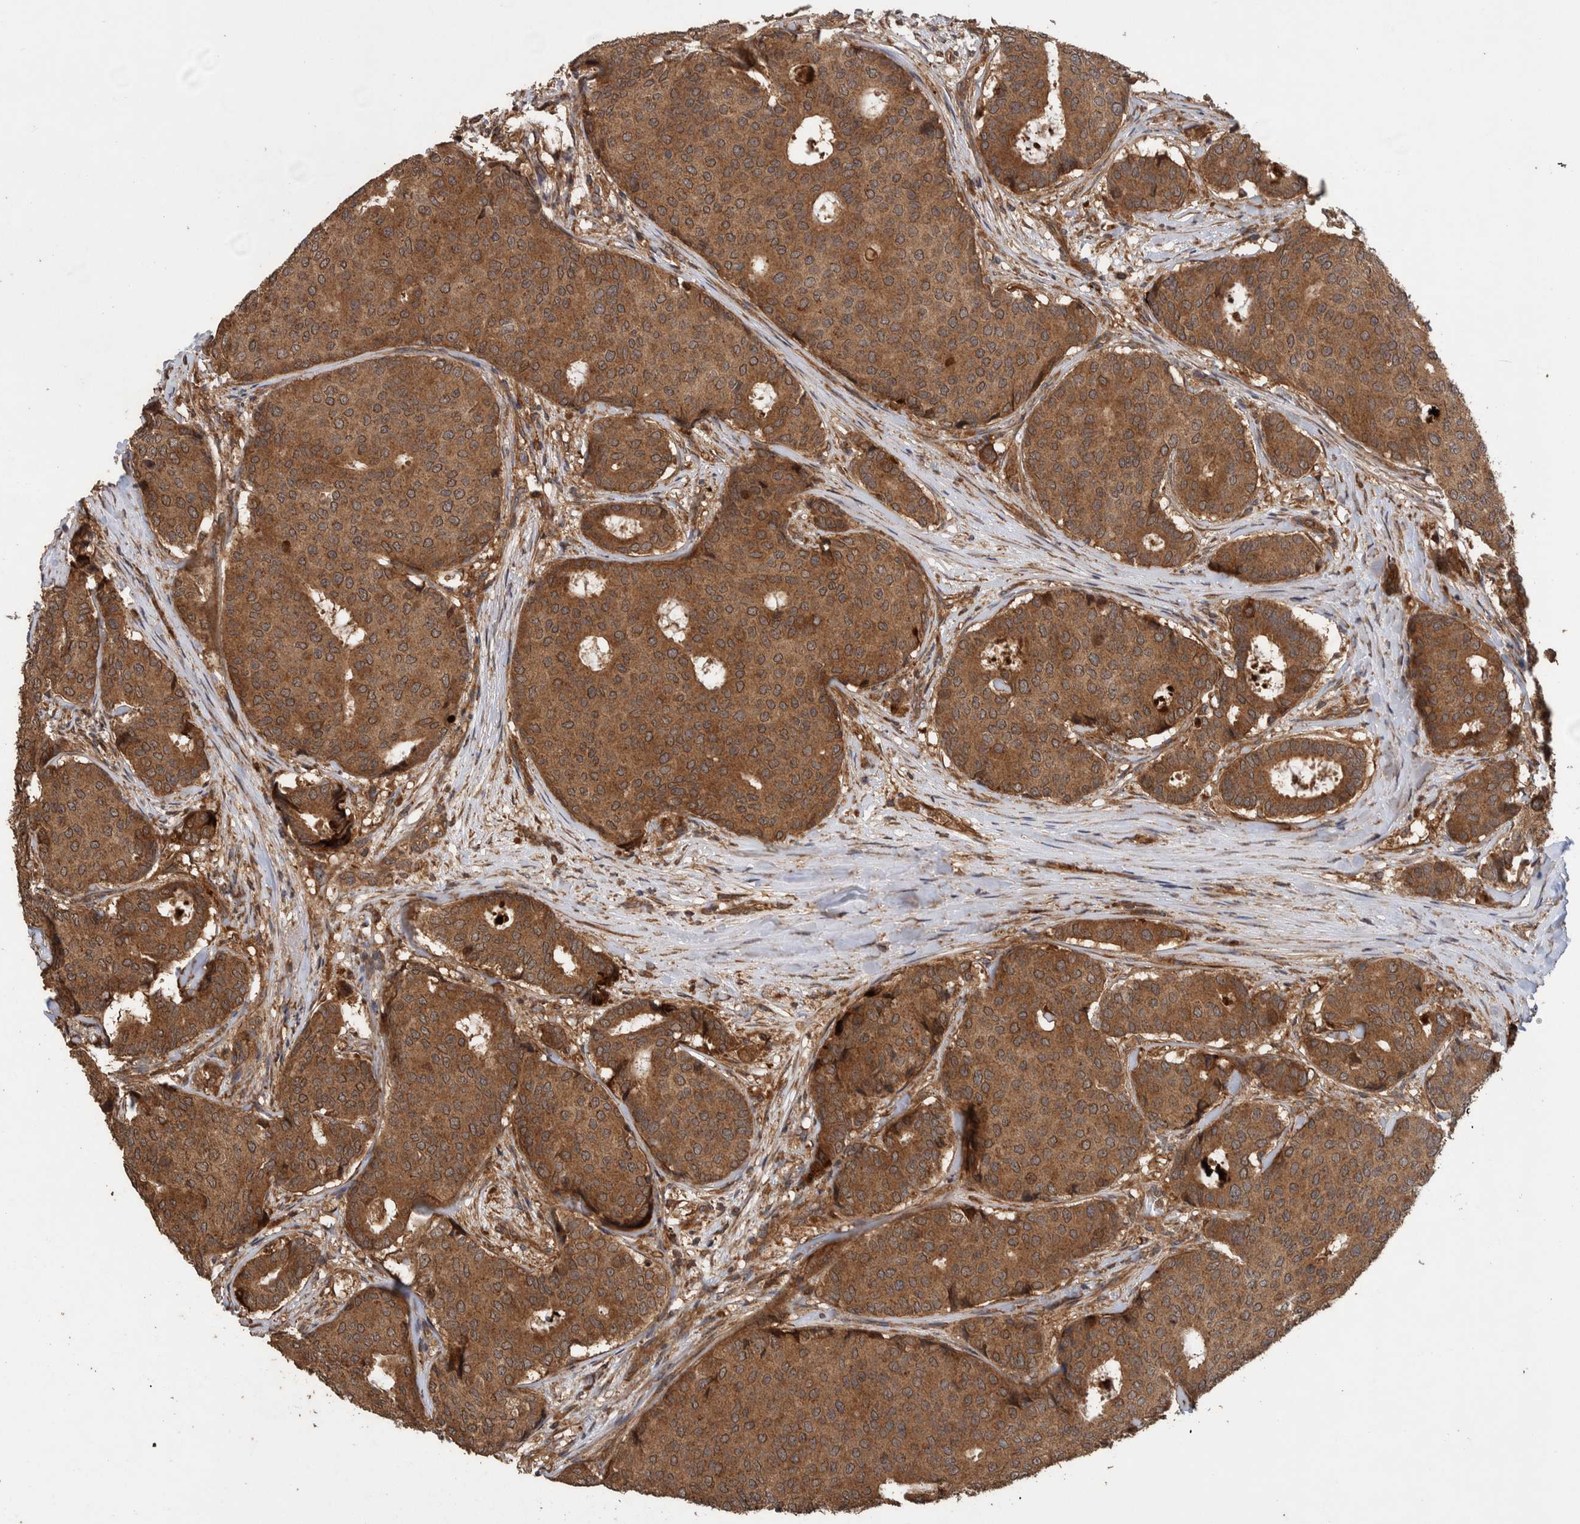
{"staining": {"intensity": "strong", "quantity": ">75%", "location": "cytoplasmic/membranous"}, "tissue": "breast cancer", "cell_type": "Tumor cells", "image_type": "cancer", "snomed": [{"axis": "morphology", "description": "Duct carcinoma"}, {"axis": "topography", "description": "Breast"}], "caption": "Approximately >75% of tumor cells in human breast cancer (infiltrating ductal carcinoma) show strong cytoplasmic/membranous protein positivity as visualized by brown immunohistochemical staining.", "gene": "TRIM16", "patient": {"sex": "female", "age": 75}}